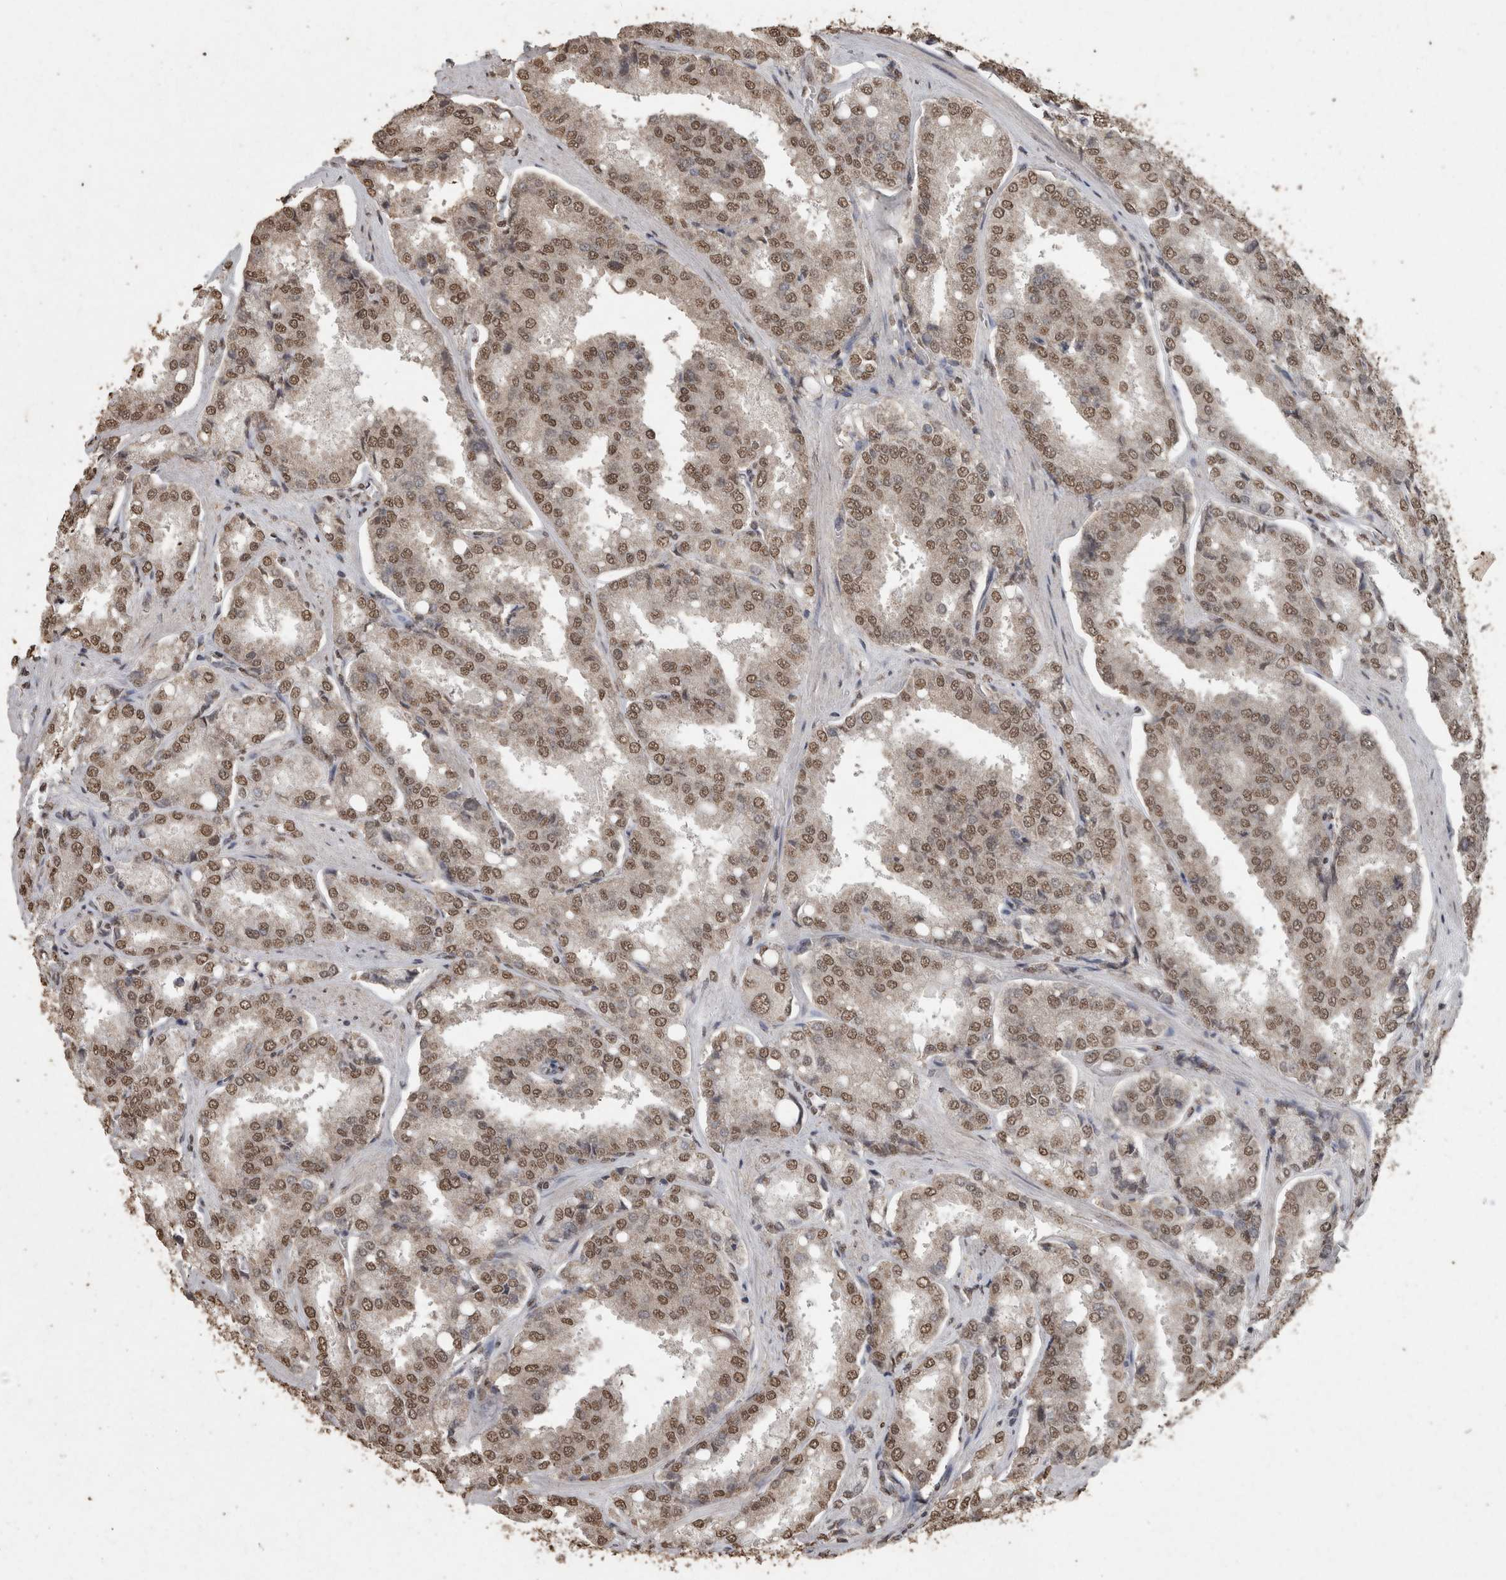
{"staining": {"intensity": "moderate", "quantity": ">75%", "location": "nuclear"}, "tissue": "prostate cancer", "cell_type": "Tumor cells", "image_type": "cancer", "snomed": [{"axis": "morphology", "description": "Adenocarcinoma, High grade"}, {"axis": "topography", "description": "Prostate"}], "caption": "The histopathology image displays immunohistochemical staining of prostate cancer (high-grade adenocarcinoma). There is moderate nuclear positivity is seen in approximately >75% of tumor cells. The staining was performed using DAB (3,3'-diaminobenzidine) to visualize the protein expression in brown, while the nuclei were stained in blue with hematoxylin (Magnification: 20x).", "gene": "SMAD7", "patient": {"sex": "male", "age": 50}}